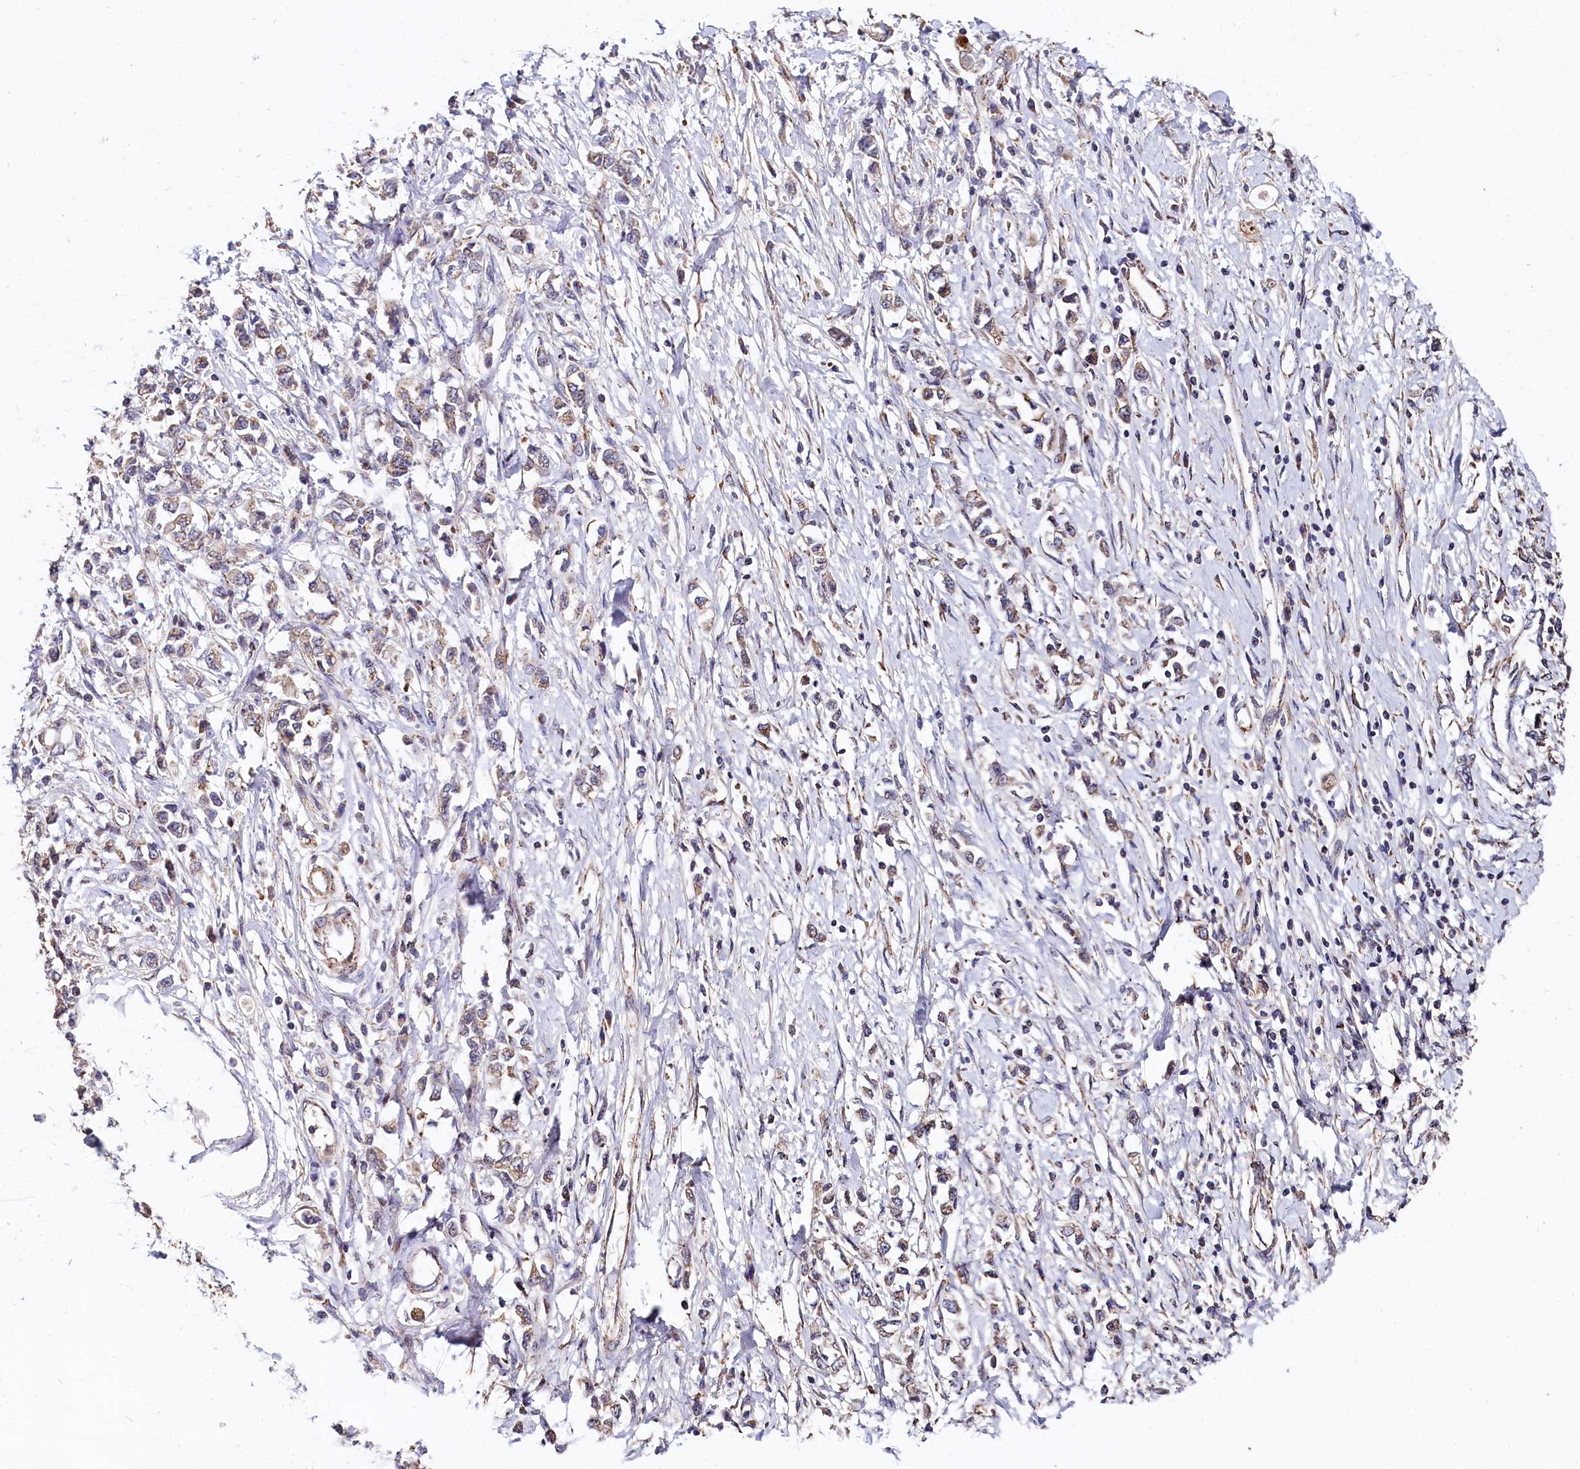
{"staining": {"intensity": "weak", "quantity": "25%-75%", "location": "cytoplasmic/membranous"}, "tissue": "stomach cancer", "cell_type": "Tumor cells", "image_type": "cancer", "snomed": [{"axis": "morphology", "description": "Adenocarcinoma, NOS"}, {"axis": "topography", "description": "Stomach"}], "caption": "Brown immunohistochemical staining in human stomach cancer displays weak cytoplasmic/membranous expression in about 25%-75% of tumor cells.", "gene": "SPRYD3", "patient": {"sex": "female", "age": 76}}